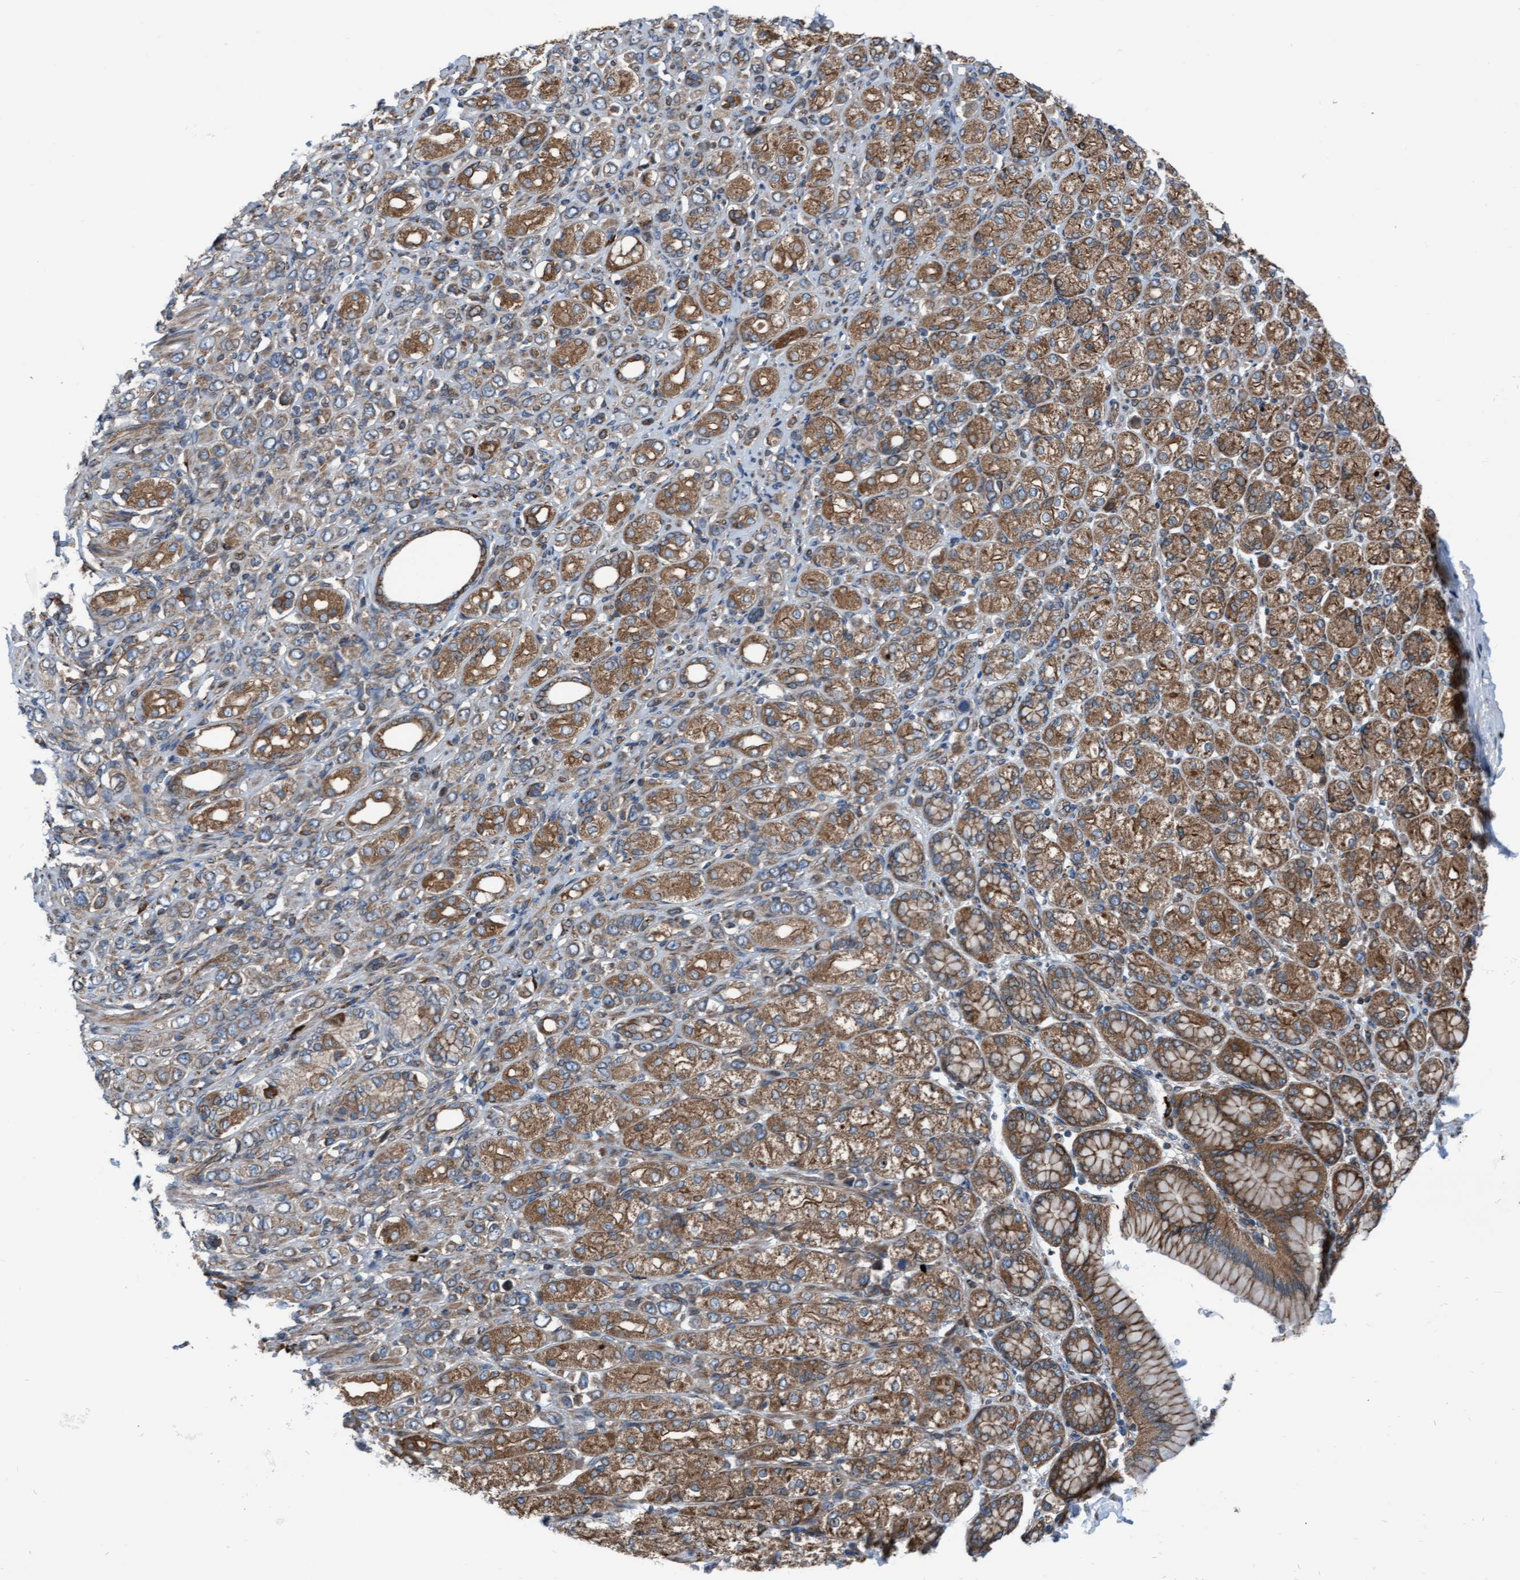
{"staining": {"intensity": "moderate", "quantity": ">75%", "location": "cytoplasmic/membranous"}, "tissue": "stomach cancer", "cell_type": "Tumor cells", "image_type": "cancer", "snomed": [{"axis": "morphology", "description": "Adenocarcinoma, NOS"}, {"axis": "topography", "description": "Stomach"}], "caption": "Immunohistochemical staining of human adenocarcinoma (stomach) reveals medium levels of moderate cytoplasmic/membranous protein expression in approximately >75% of tumor cells.", "gene": "RAP1GAP2", "patient": {"sex": "female", "age": 65}}